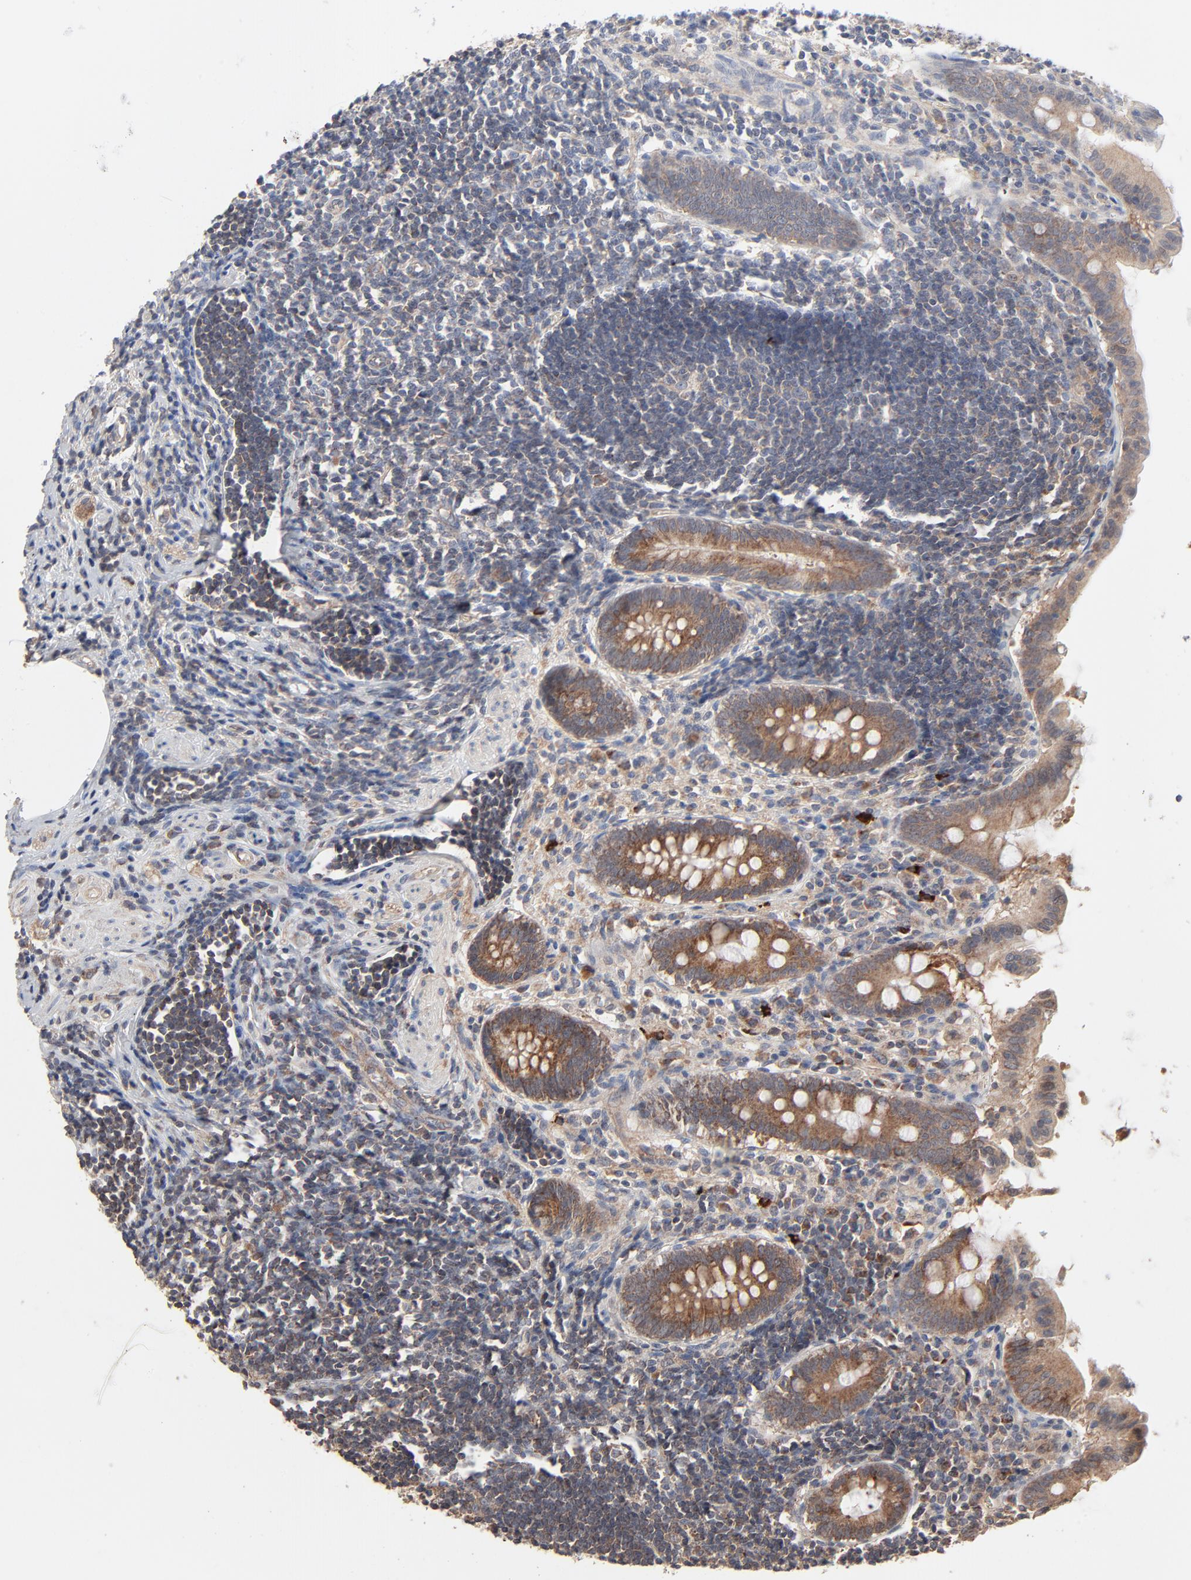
{"staining": {"intensity": "moderate", "quantity": ">75%", "location": "cytoplasmic/membranous"}, "tissue": "appendix", "cell_type": "Glandular cells", "image_type": "normal", "snomed": [{"axis": "morphology", "description": "Normal tissue, NOS"}, {"axis": "topography", "description": "Appendix"}], "caption": "A brown stain shows moderate cytoplasmic/membranous positivity of a protein in glandular cells of unremarkable appendix. (IHC, brightfield microscopy, high magnification).", "gene": "ABLIM3", "patient": {"sex": "female", "age": 50}}